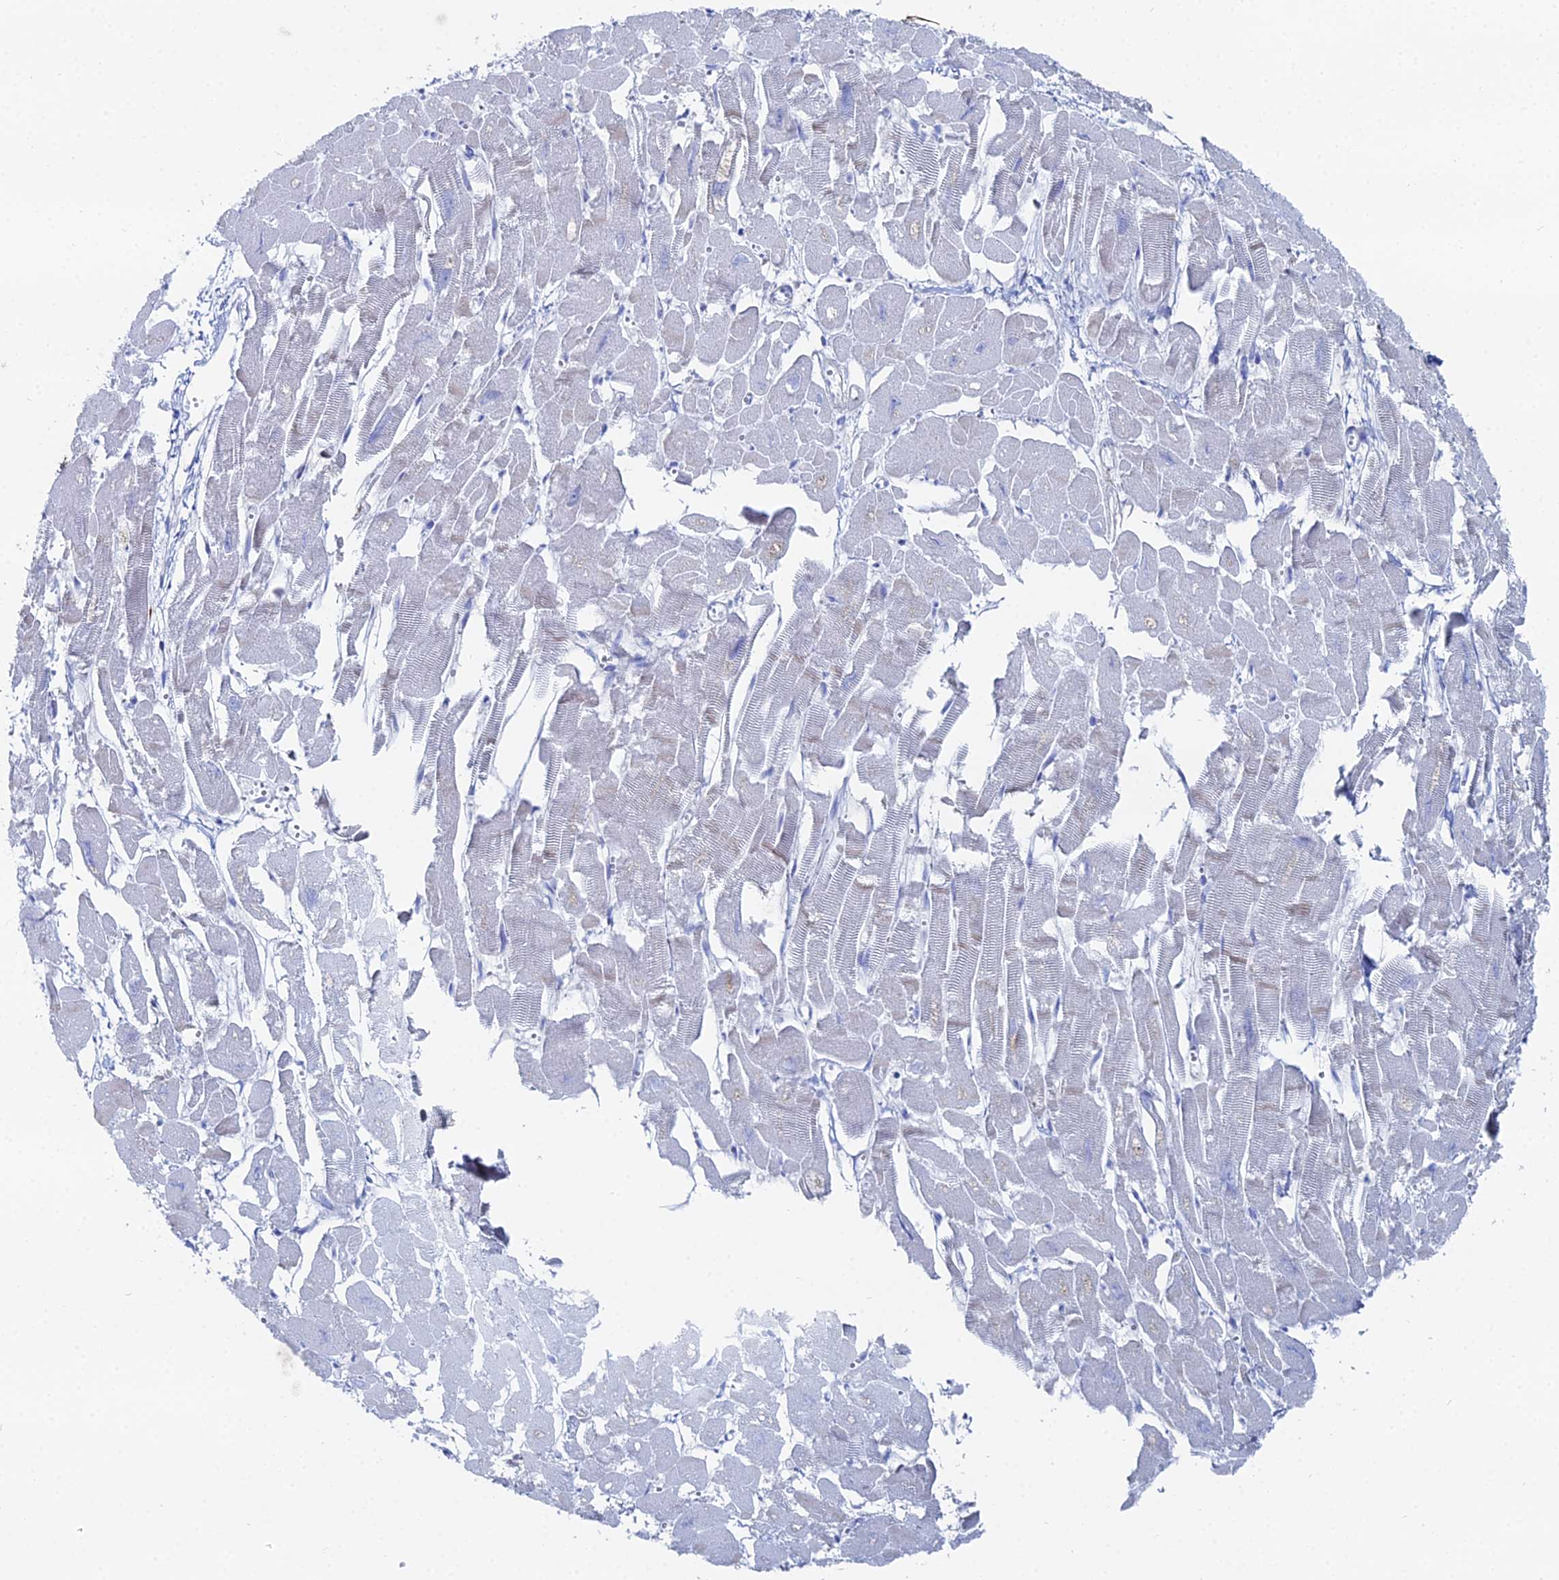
{"staining": {"intensity": "negative", "quantity": "none", "location": "none"}, "tissue": "heart muscle", "cell_type": "Cardiomyocytes", "image_type": "normal", "snomed": [{"axis": "morphology", "description": "Normal tissue, NOS"}, {"axis": "topography", "description": "Heart"}], "caption": "Immunohistochemistry of unremarkable heart muscle demonstrates no positivity in cardiomyocytes. The staining was performed using DAB (3,3'-diaminobenzidine) to visualize the protein expression in brown, while the nuclei were stained in blue with hematoxylin (Magnification: 20x).", "gene": "DHX34", "patient": {"sex": "male", "age": 54}}